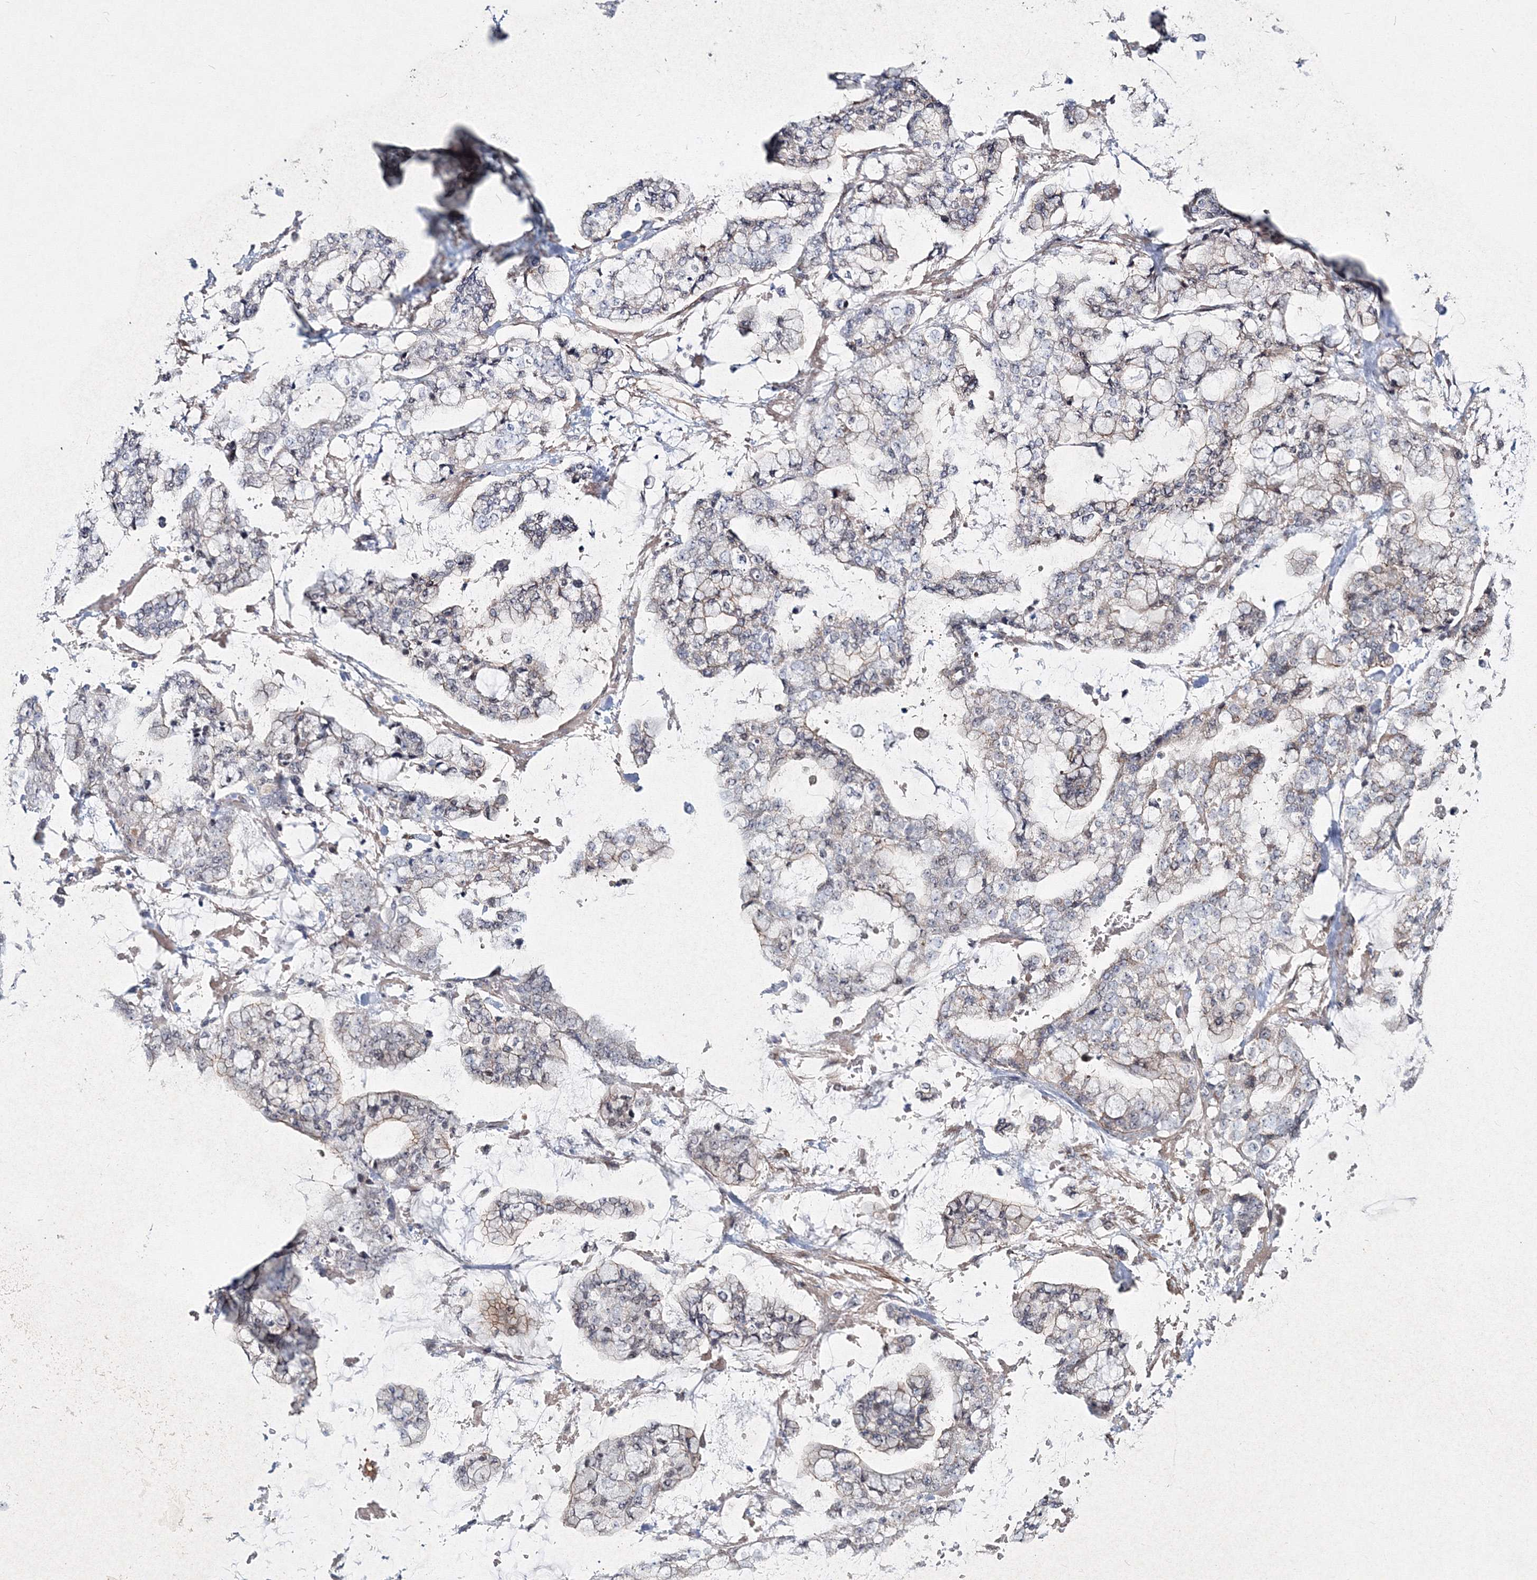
{"staining": {"intensity": "negative", "quantity": "none", "location": "none"}, "tissue": "stomach cancer", "cell_type": "Tumor cells", "image_type": "cancer", "snomed": [{"axis": "morphology", "description": "Normal tissue, NOS"}, {"axis": "morphology", "description": "Adenocarcinoma, NOS"}, {"axis": "topography", "description": "Stomach, upper"}, {"axis": "topography", "description": "Stomach"}], "caption": "Micrograph shows no protein positivity in tumor cells of adenocarcinoma (stomach) tissue. (DAB (3,3'-diaminobenzidine) immunohistochemistry, high magnification).", "gene": "C11orf52", "patient": {"sex": "male", "age": 76}}